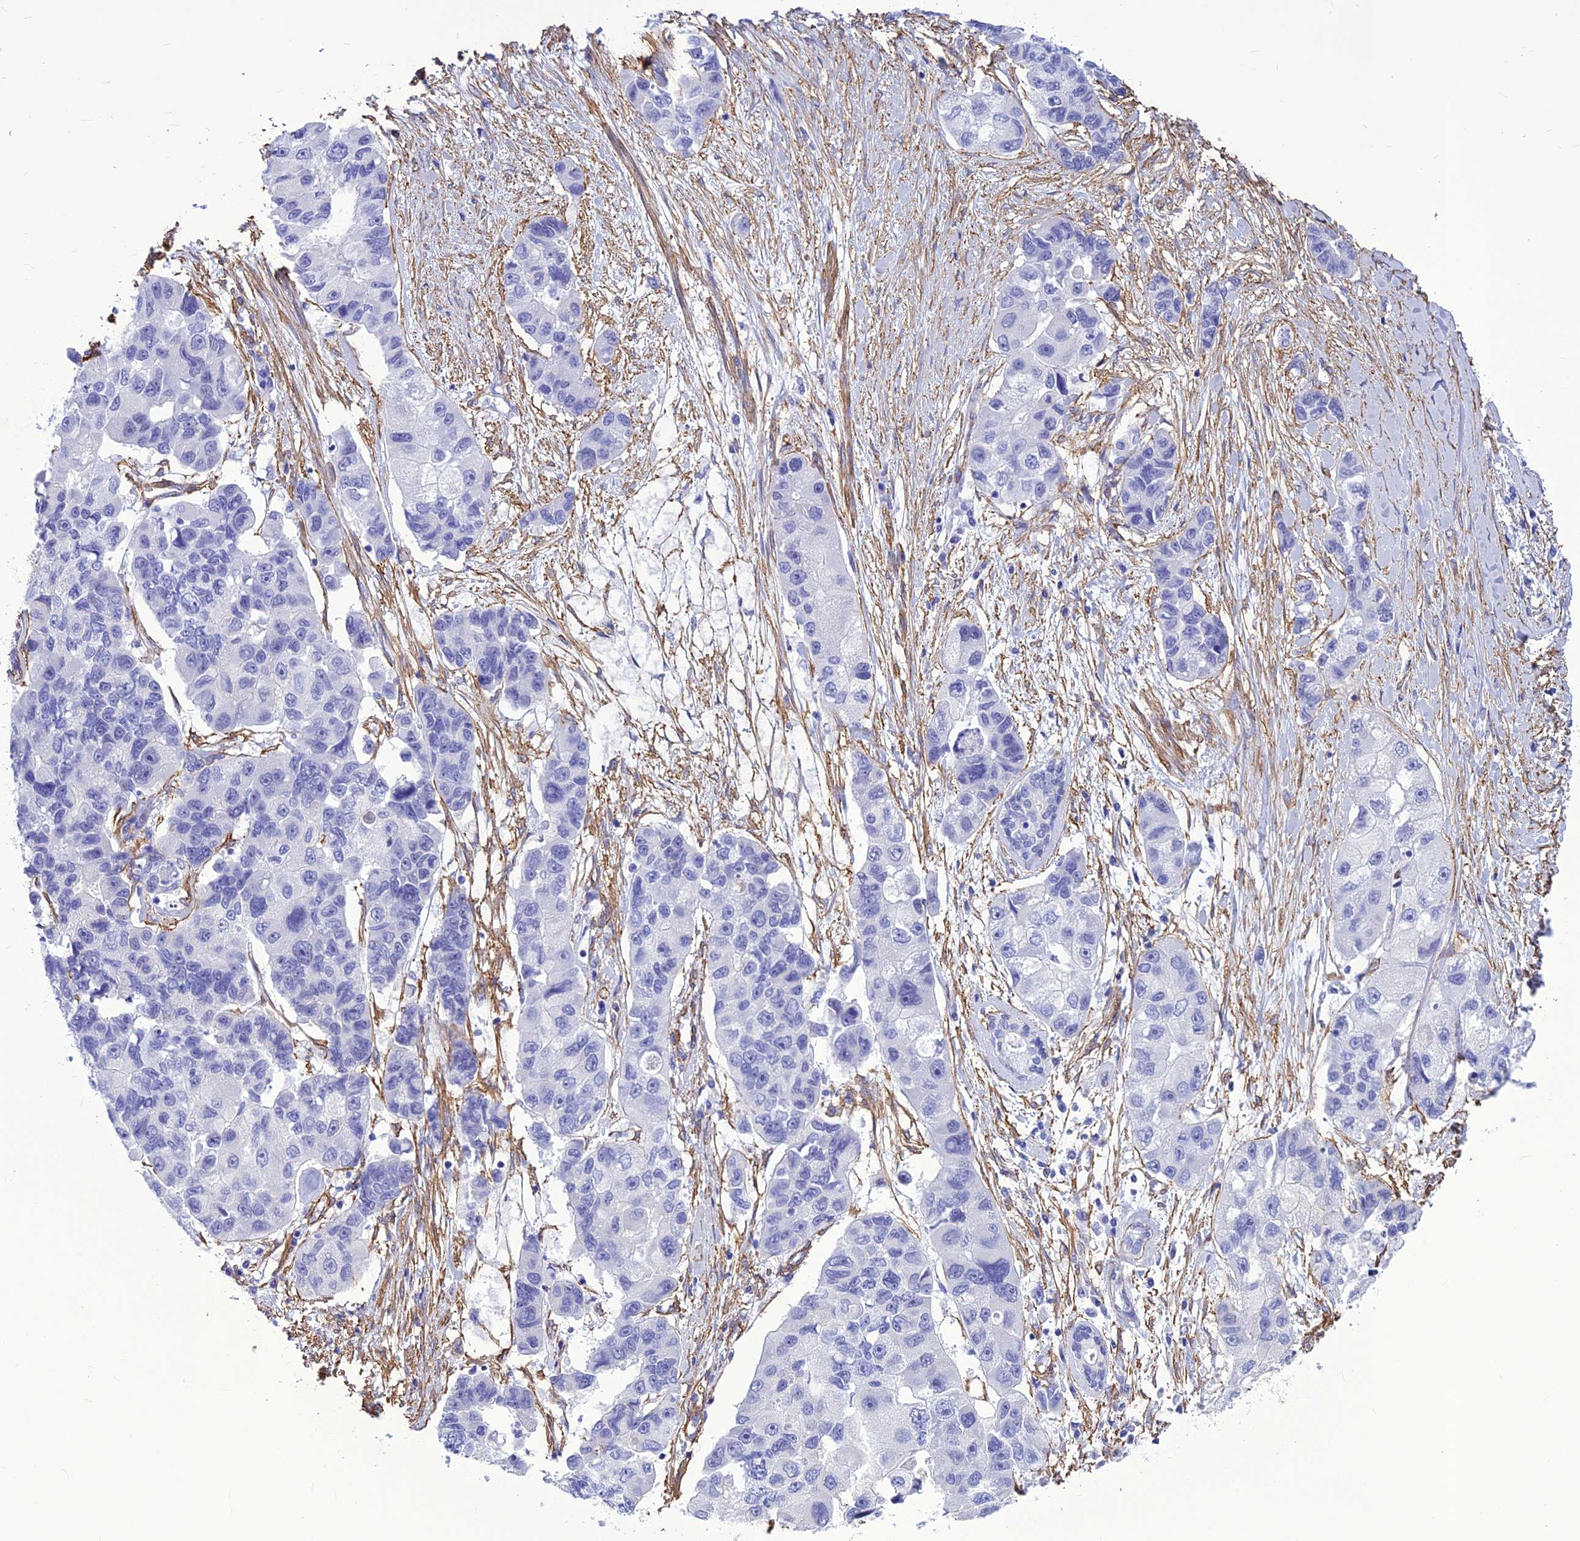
{"staining": {"intensity": "negative", "quantity": "none", "location": "none"}, "tissue": "lung cancer", "cell_type": "Tumor cells", "image_type": "cancer", "snomed": [{"axis": "morphology", "description": "Adenocarcinoma, NOS"}, {"axis": "topography", "description": "Lung"}], "caption": "Immunohistochemical staining of adenocarcinoma (lung) displays no significant expression in tumor cells. Nuclei are stained in blue.", "gene": "NKD1", "patient": {"sex": "female", "age": 54}}